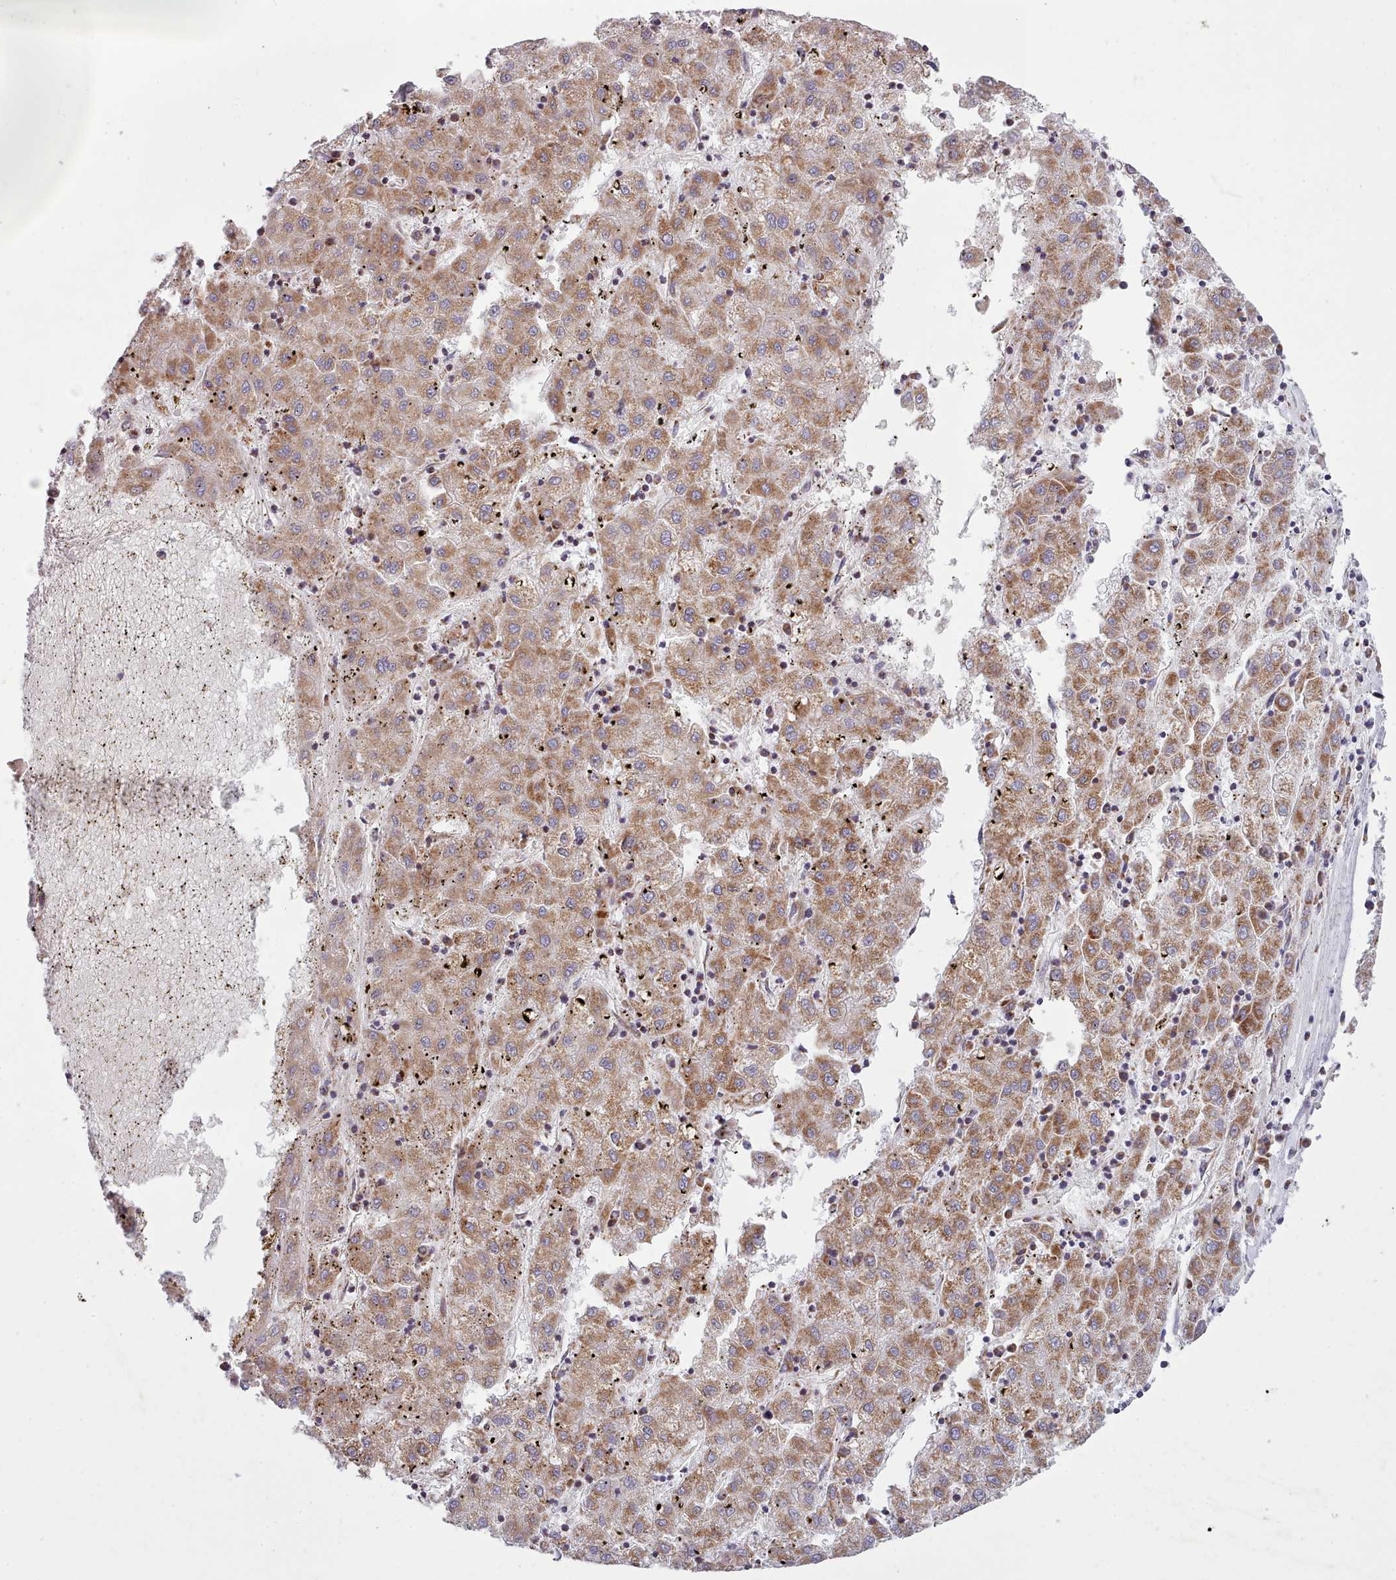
{"staining": {"intensity": "moderate", "quantity": ">75%", "location": "cytoplasmic/membranous"}, "tissue": "liver cancer", "cell_type": "Tumor cells", "image_type": "cancer", "snomed": [{"axis": "morphology", "description": "Carcinoma, Hepatocellular, NOS"}, {"axis": "topography", "description": "Liver"}], "caption": "Immunohistochemical staining of liver cancer reveals medium levels of moderate cytoplasmic/membranous staining in approximately >75% of tumor cells. (Stains: DAB (3,3'-diaminobenzidine) in brown, nuclei in blue, Microscopy: brightfield microscopy at high magnification).", "gene": "SRP54", "patient": {"sex": "male", "age": 72}}